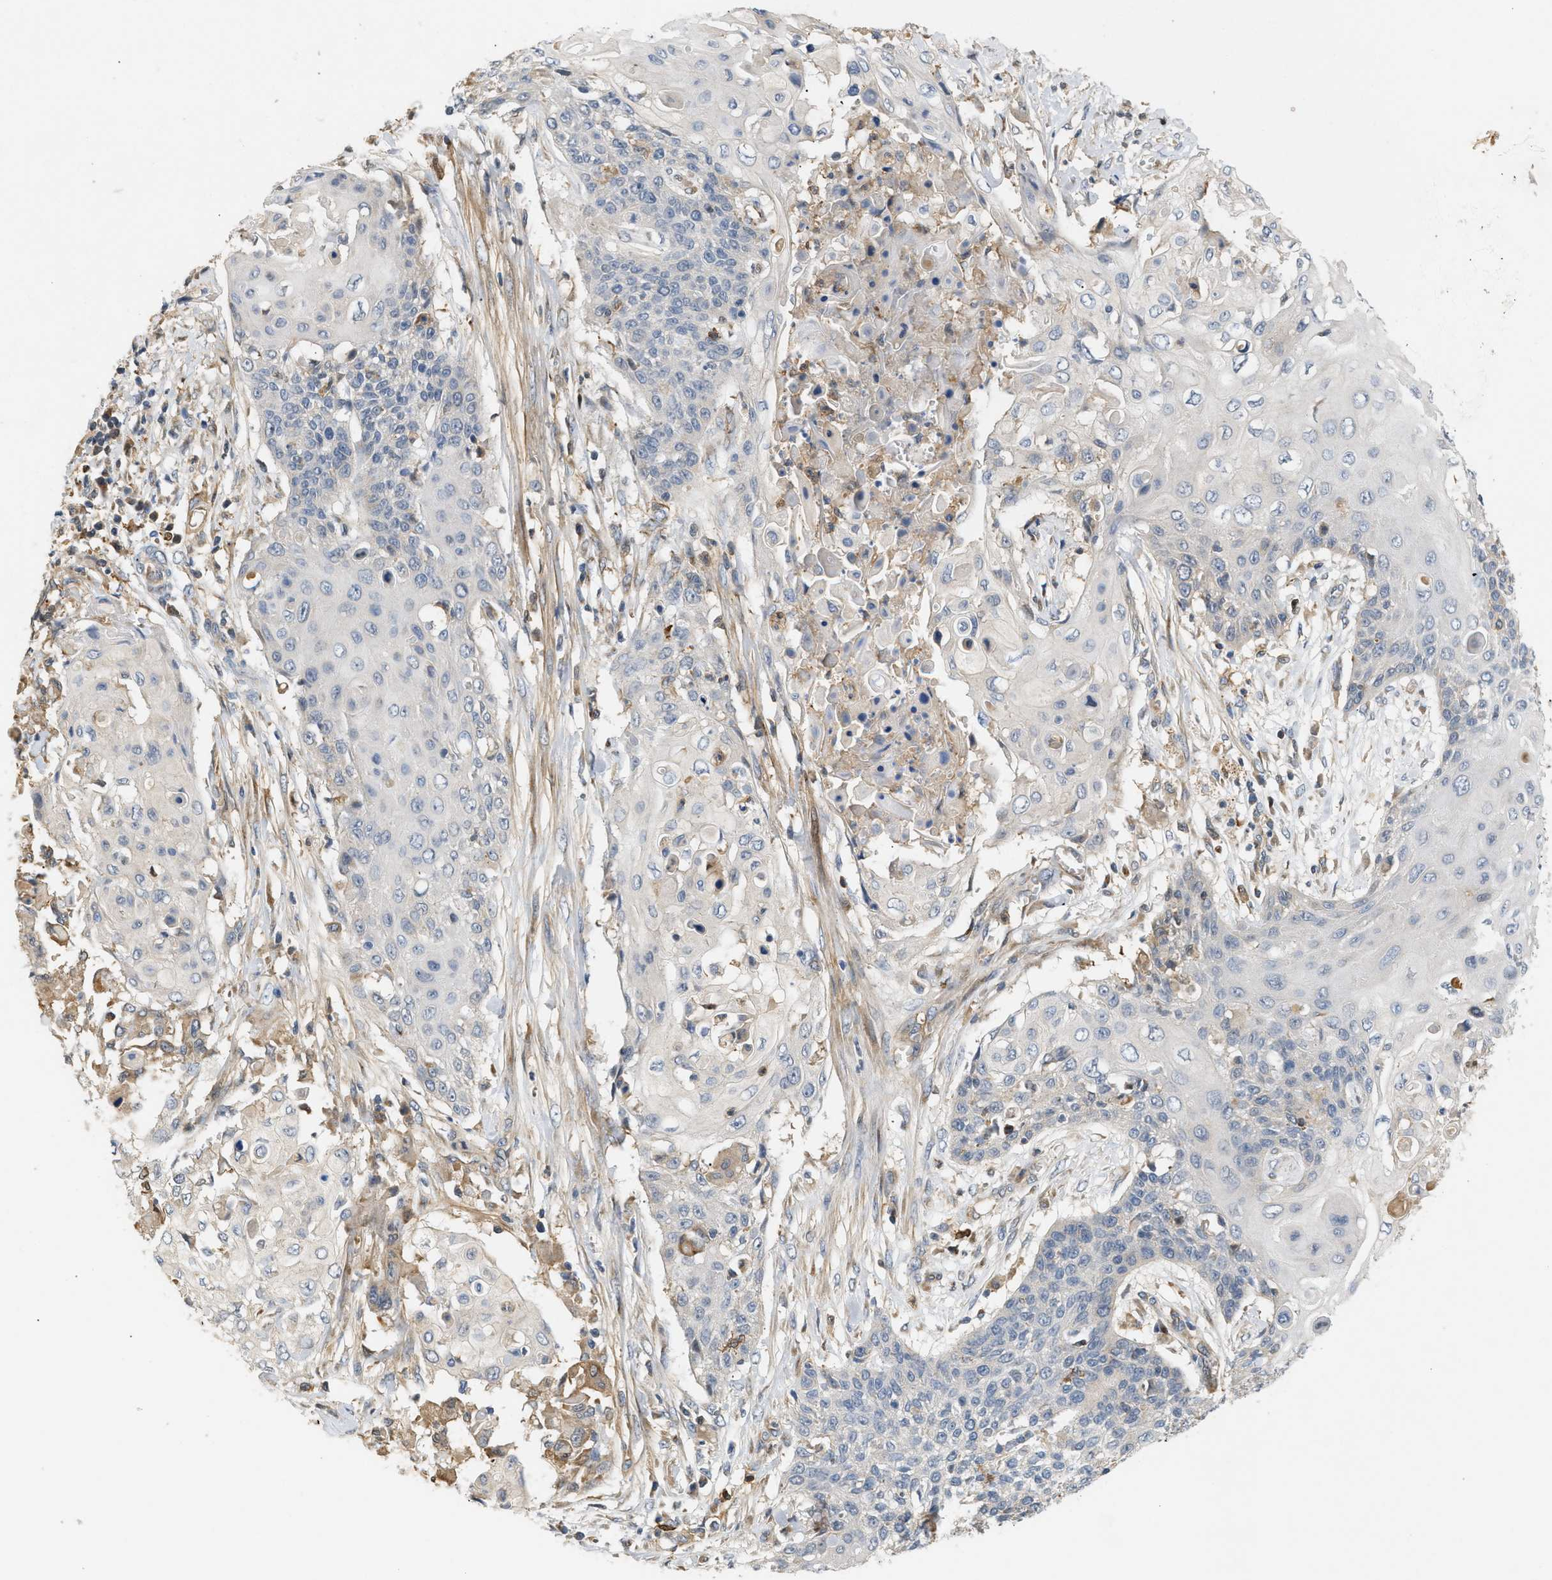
{"staining": {"intensity": "negative", "quantity": "none", "location": "none"}, "tissue": "cervical cancer", "cell_type": "Tumor cells", "image_type": "cancer", "snomed": [{"axis": "morphology", "description": "Squamous cell carcinoma, NOS"}, {"axis": "topography", "description": "Cervix"}], "caption": "Cervical squamous cell carcinoma stained for a protein using IHC reveals no expression tumor cells.", "gene": "FARS2", "patient": {"sex": "female", "age": 39}}